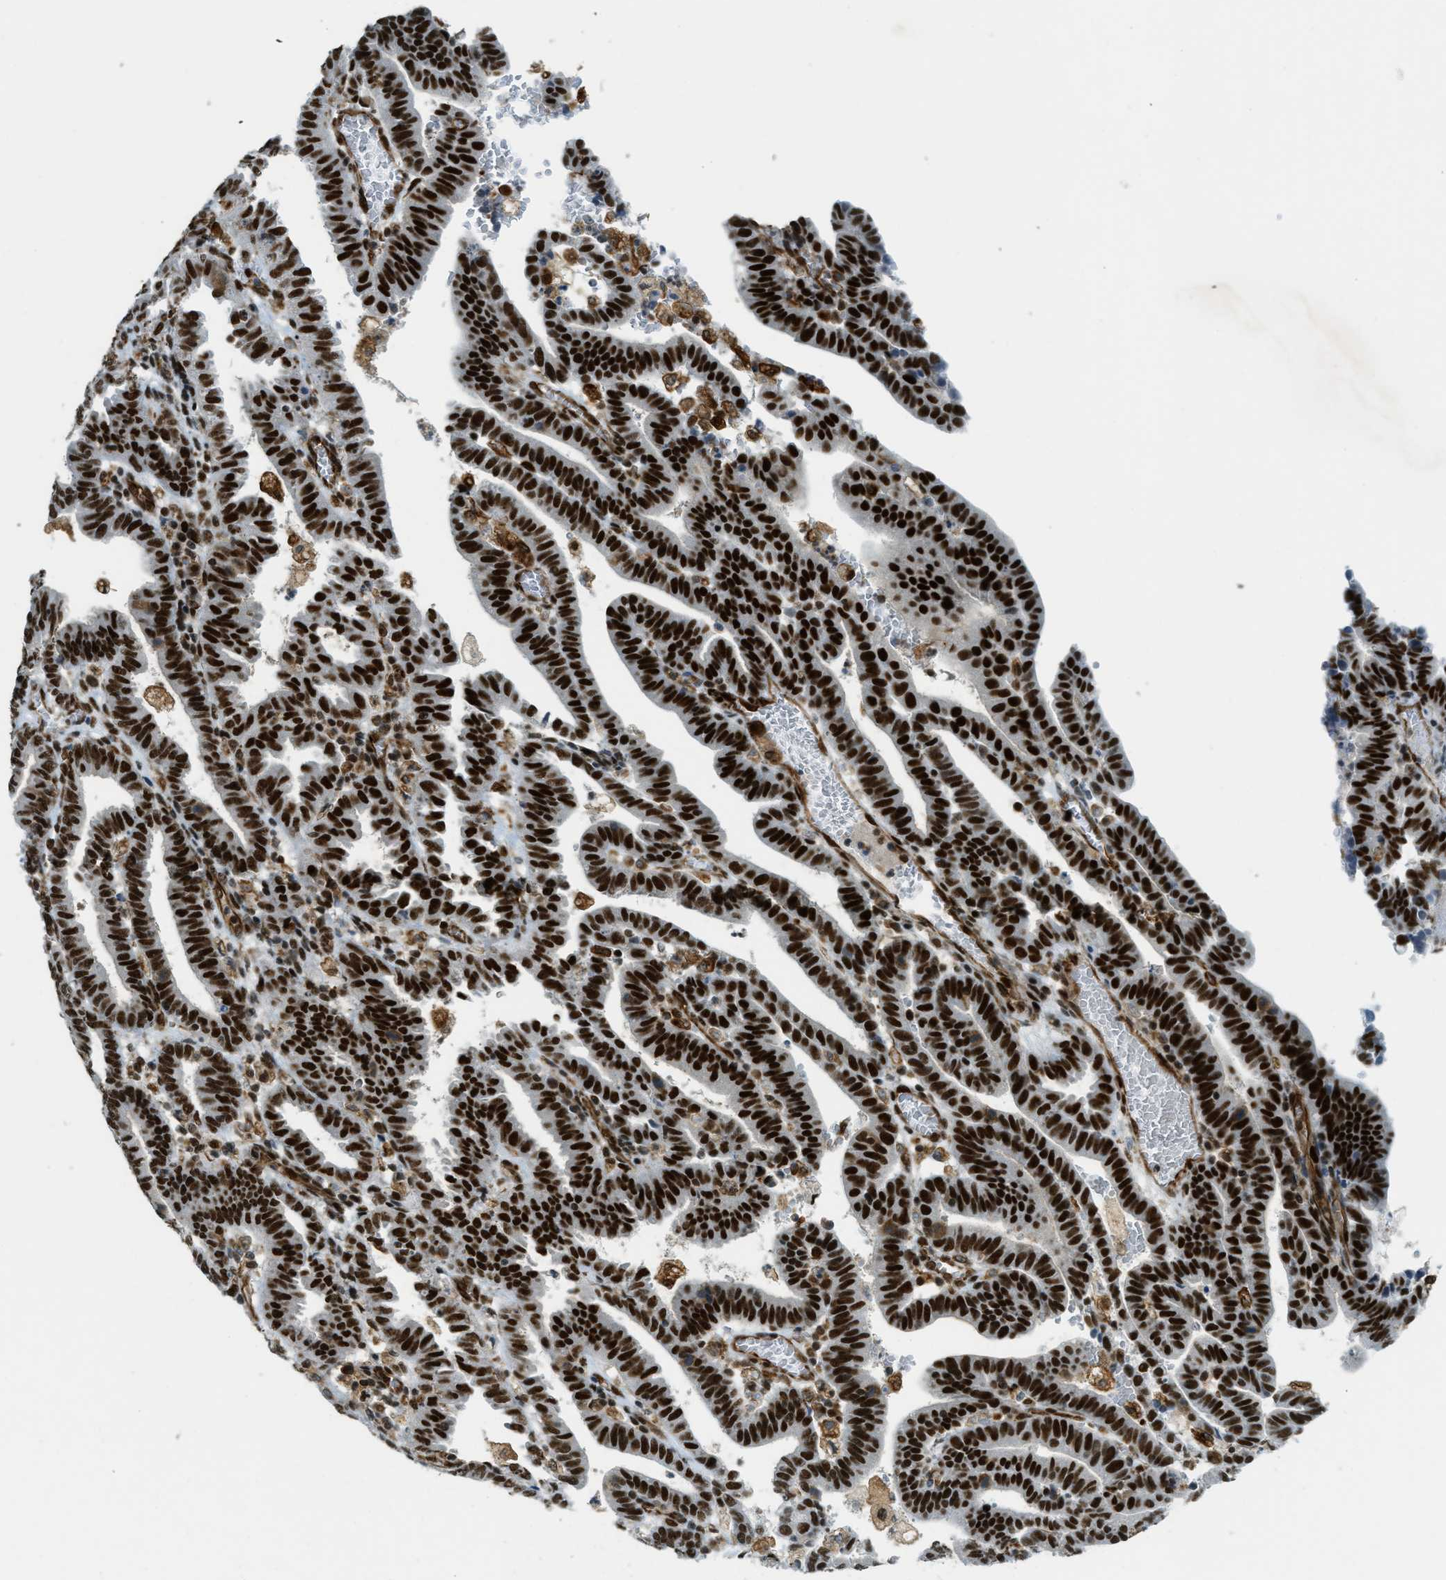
{"staining": {"intensity": "strong", "quantity": ">75%", "location": "nuclear"}, "tissue": "endometrial cancer", "cell_type": "Tumor cells", "image_type": "cancer", "snomed": [{"axis": "morphology", "description": "Adenocarcinoma, NOS"}, {"axis": "topography", "description": "Uterus"}], "caption": "Immunohistochemistry (IHC) micrograph of neoplastic tissue: human endometrial cancer stained using immunohistochemistry exhibits high levels of strong protein expression localized specifically in the nuclear of tumor cells, appearing as a nuclear brown color.", "gene": "ZFR", "patient": {"sex": "female", "age": 83}}